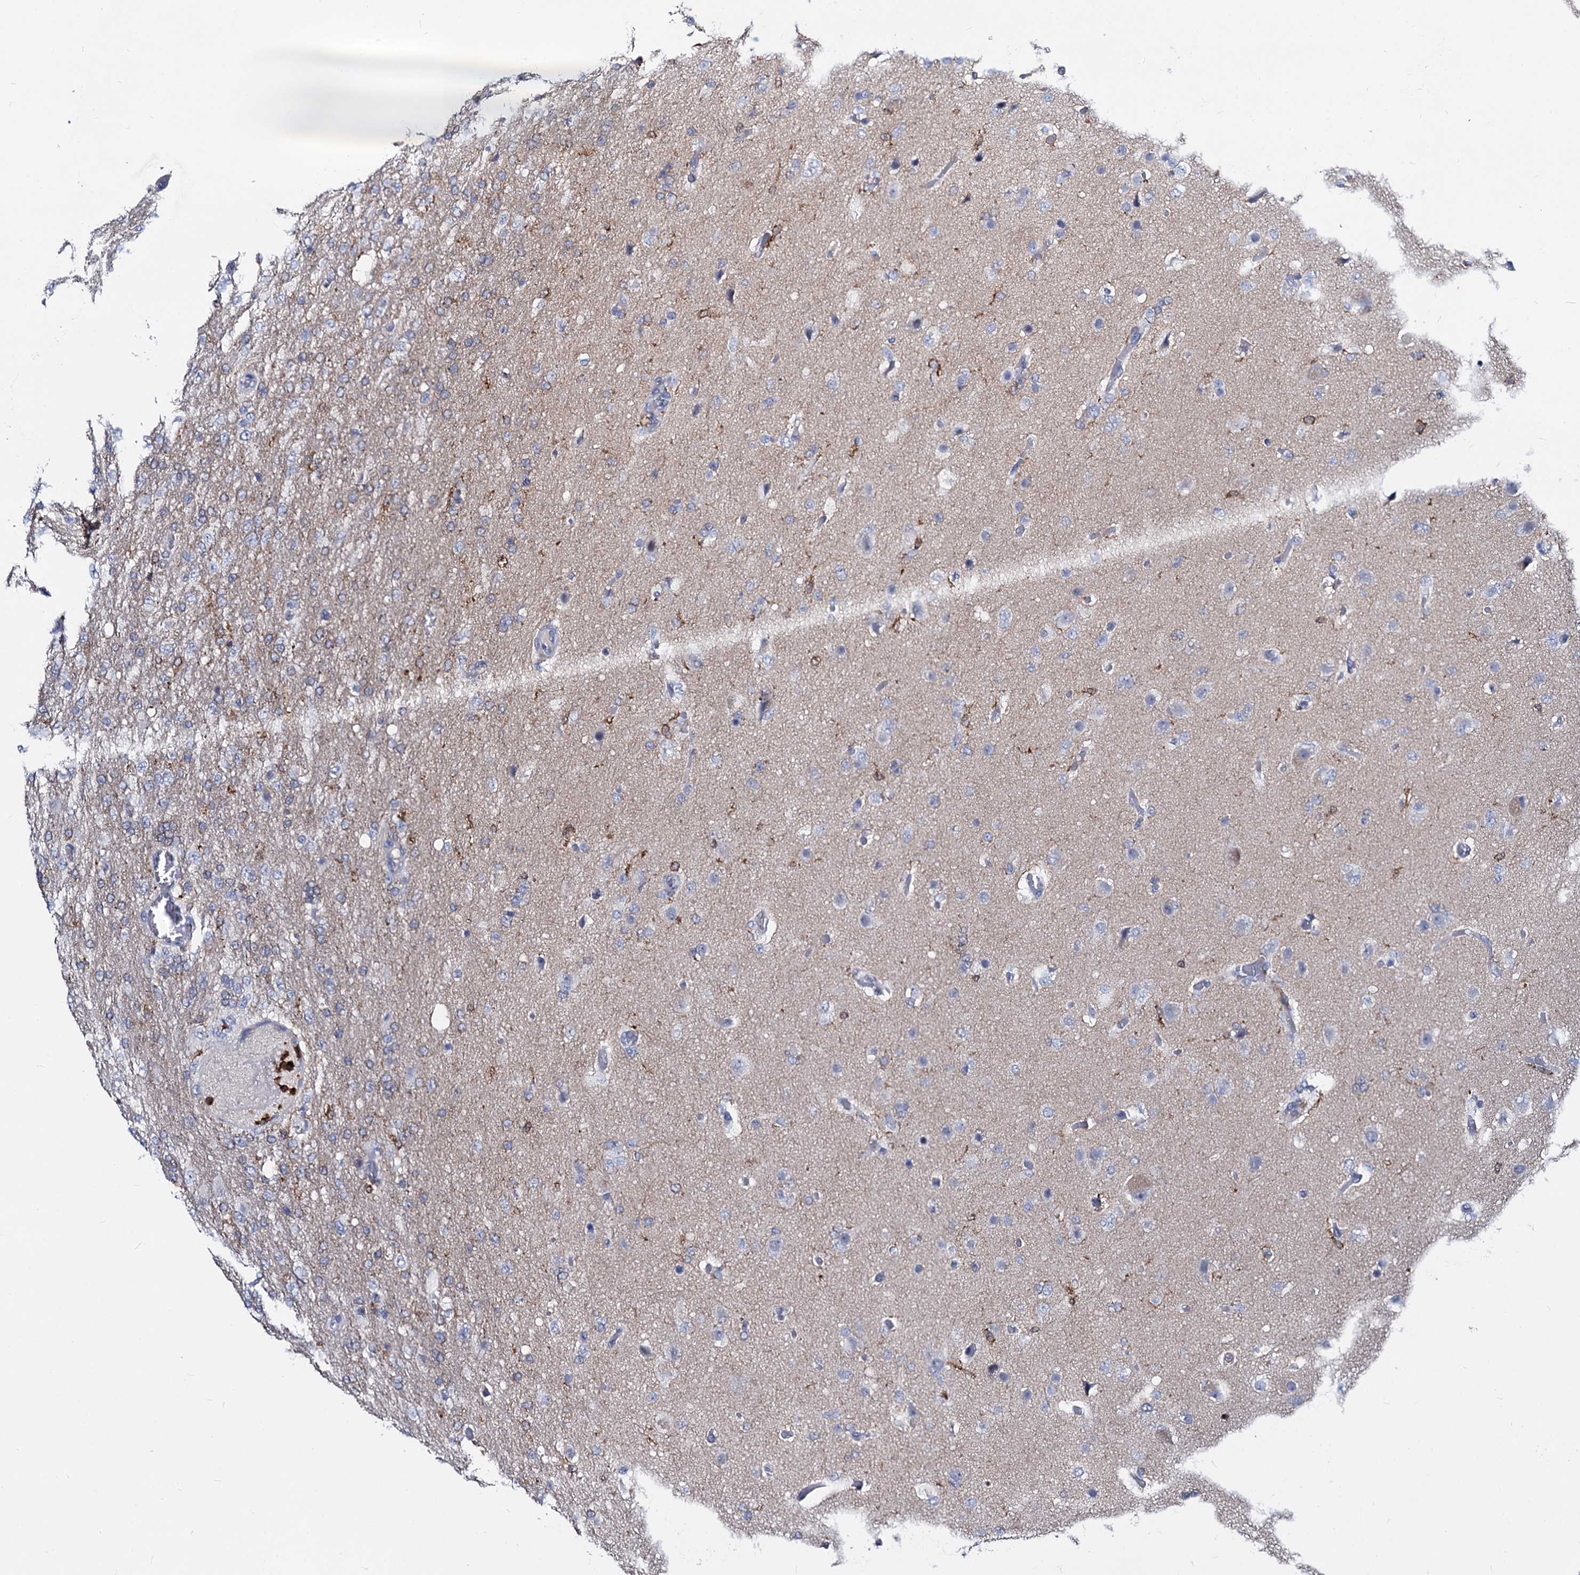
{"staining": {"intensity": "negative", "quantity": "none", "location": "none"}, "tissue": "glioma", "cell_type": "Tumor cells", "image_type": "cancer", "snomed": [{"axis": "morphology", "description": "Glioma, malignant, High grade"}, {"axis": "topography", "description": "Brain"}], "caption": "IHC histopathology image of glioma stained for a protein (brown), which shows no positivity in tumor cells.", "gene": "RHOG", "patient": {"sex": "female", "age": 74}}